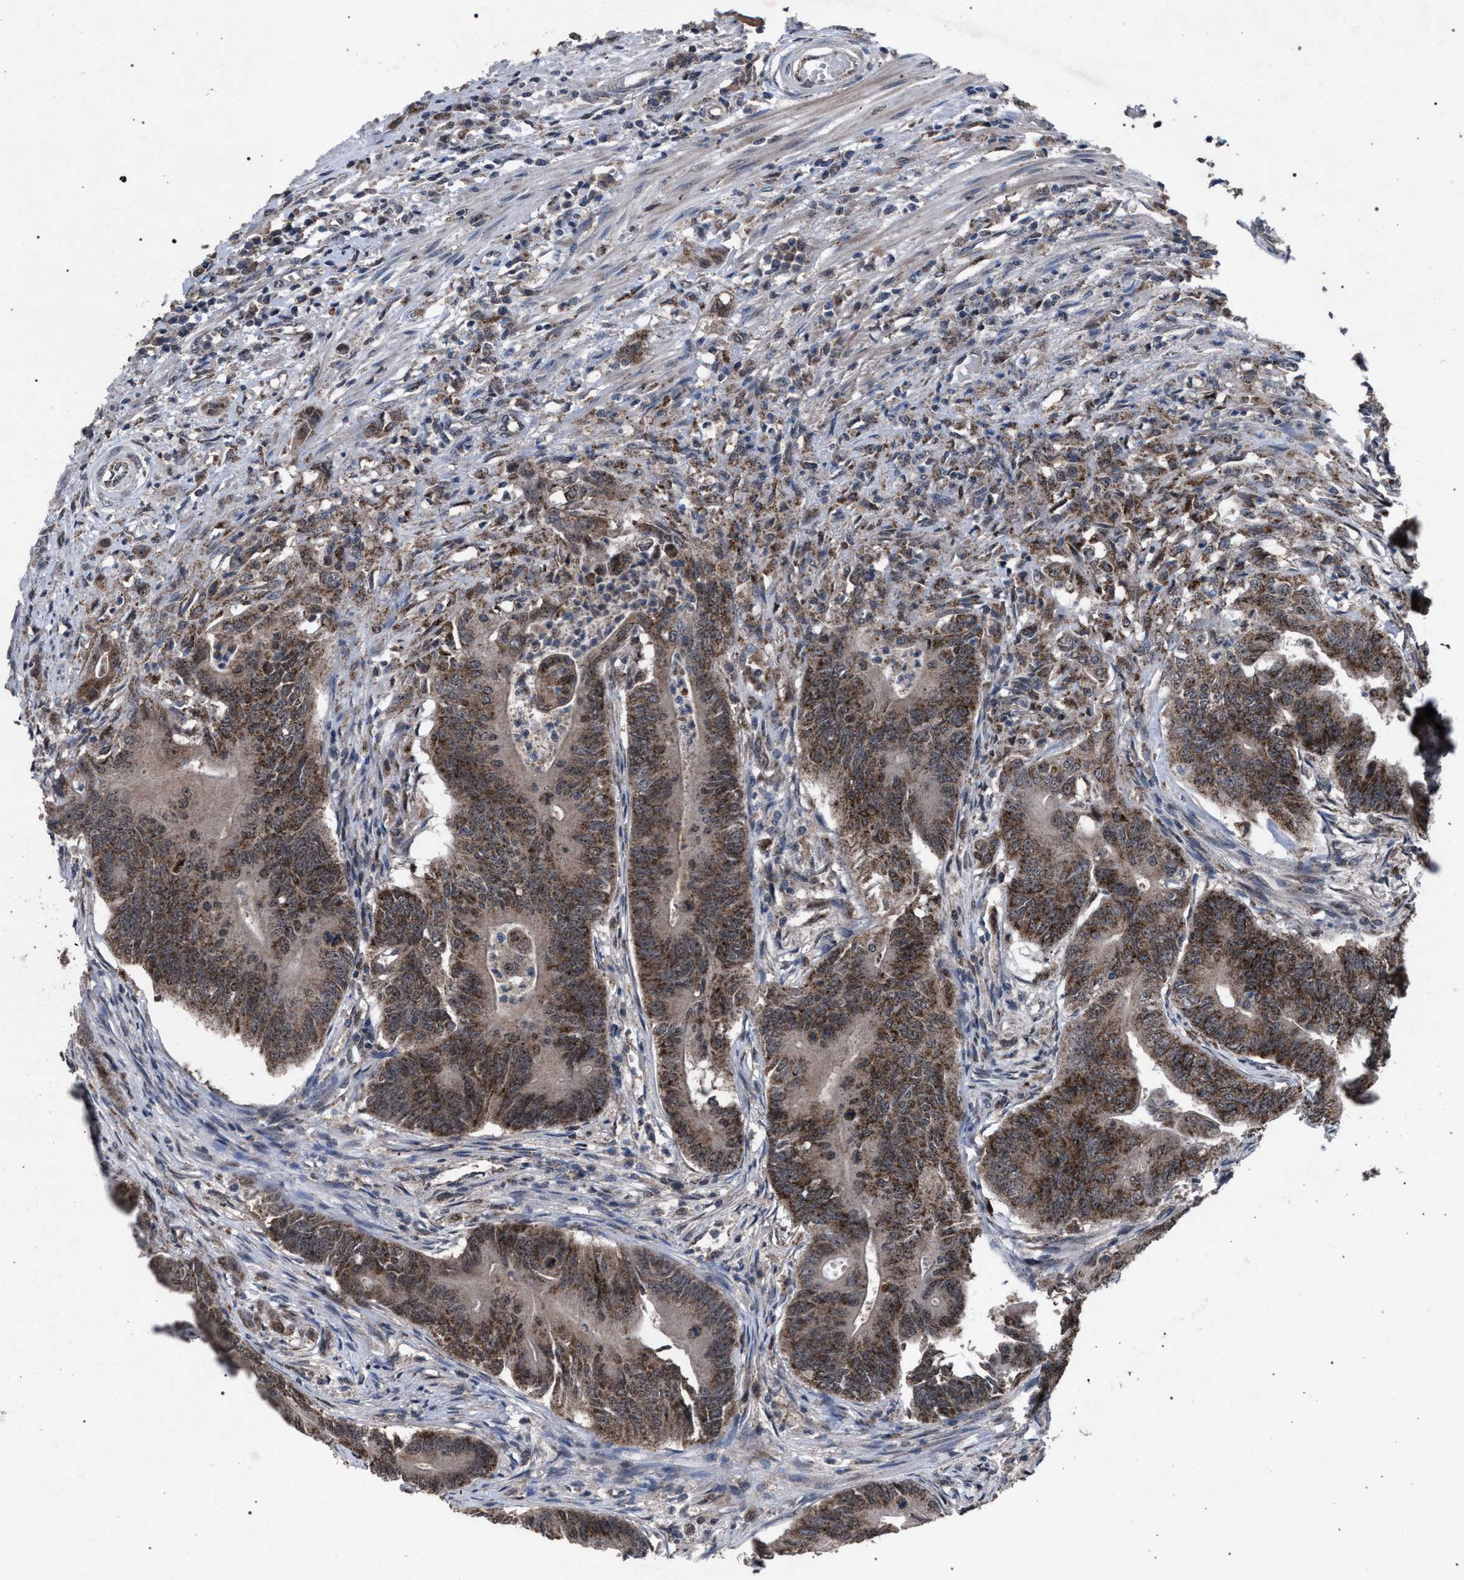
{"staining": {"intensity": "moderate", "quantity": ">75%", "location": "cytoplasmic/membranous"}, "tissue": "colorectal cancer", "cell_type": "Tumor cells", "image_type": "cancer", "snomed": [{"axis": "morphology", "description": "Adenoma, NOS"}, {"axis": "morphology", "description": "Adenocarcinoma, NOS"}, {"axis": "topography", "description": "Colon"}], "caption": "DAB immunohistochemical staining of human colorectal cancer (adenoma) exhibits moderate cytoplasmic/membranous protein positivity in about >75% of tumor cells.", "gene": "HSD17B4", "patient": {"sex": "male", "age": 79}}